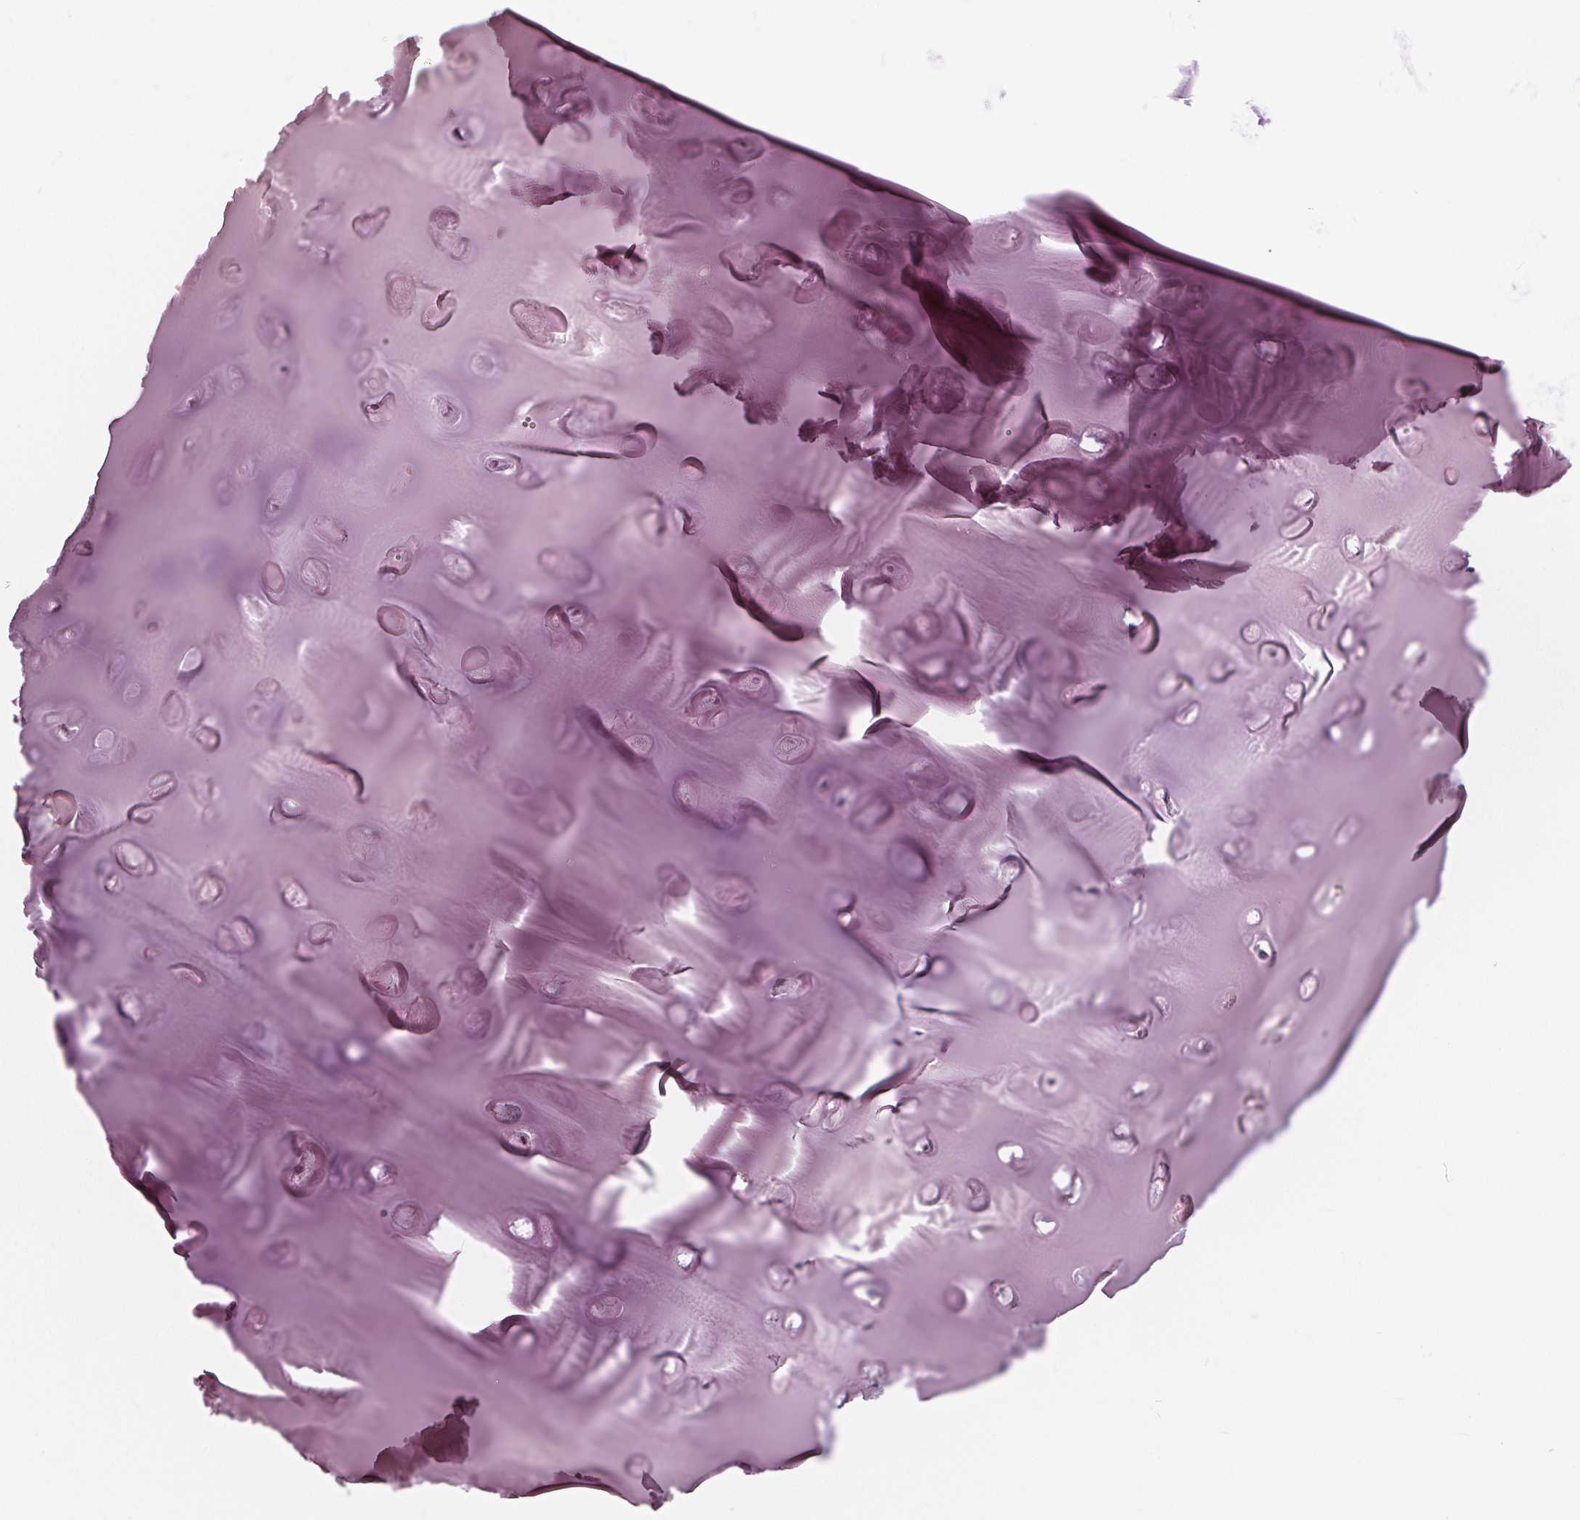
{"staining": {"intensity": "negative", "quantity": "none", "location": "none"}, "tissue": "soft tissue", "cell_type": "Chondrocytes", "image_type": "normal", "snomed": [{"axis": "morphology", "description": "Normal tissue, NOS"}, {"axis": "morphology", "description": "Squamous cell carcinoma, NOS"}, {"axis": "topography", "description": "Cartilage tissue"}, {"axis": "topography", "description": "Head-Neck"}], "caption": "Immunohistochemistry micrograph of benign soft tissue: human soft tissue stained with DAB (3,3'-diaminobenzidine) displays no significant protein staining in chondrocytes.", "gene": "SLC9A4", "patient": {"sex": "male", "age": 57}}